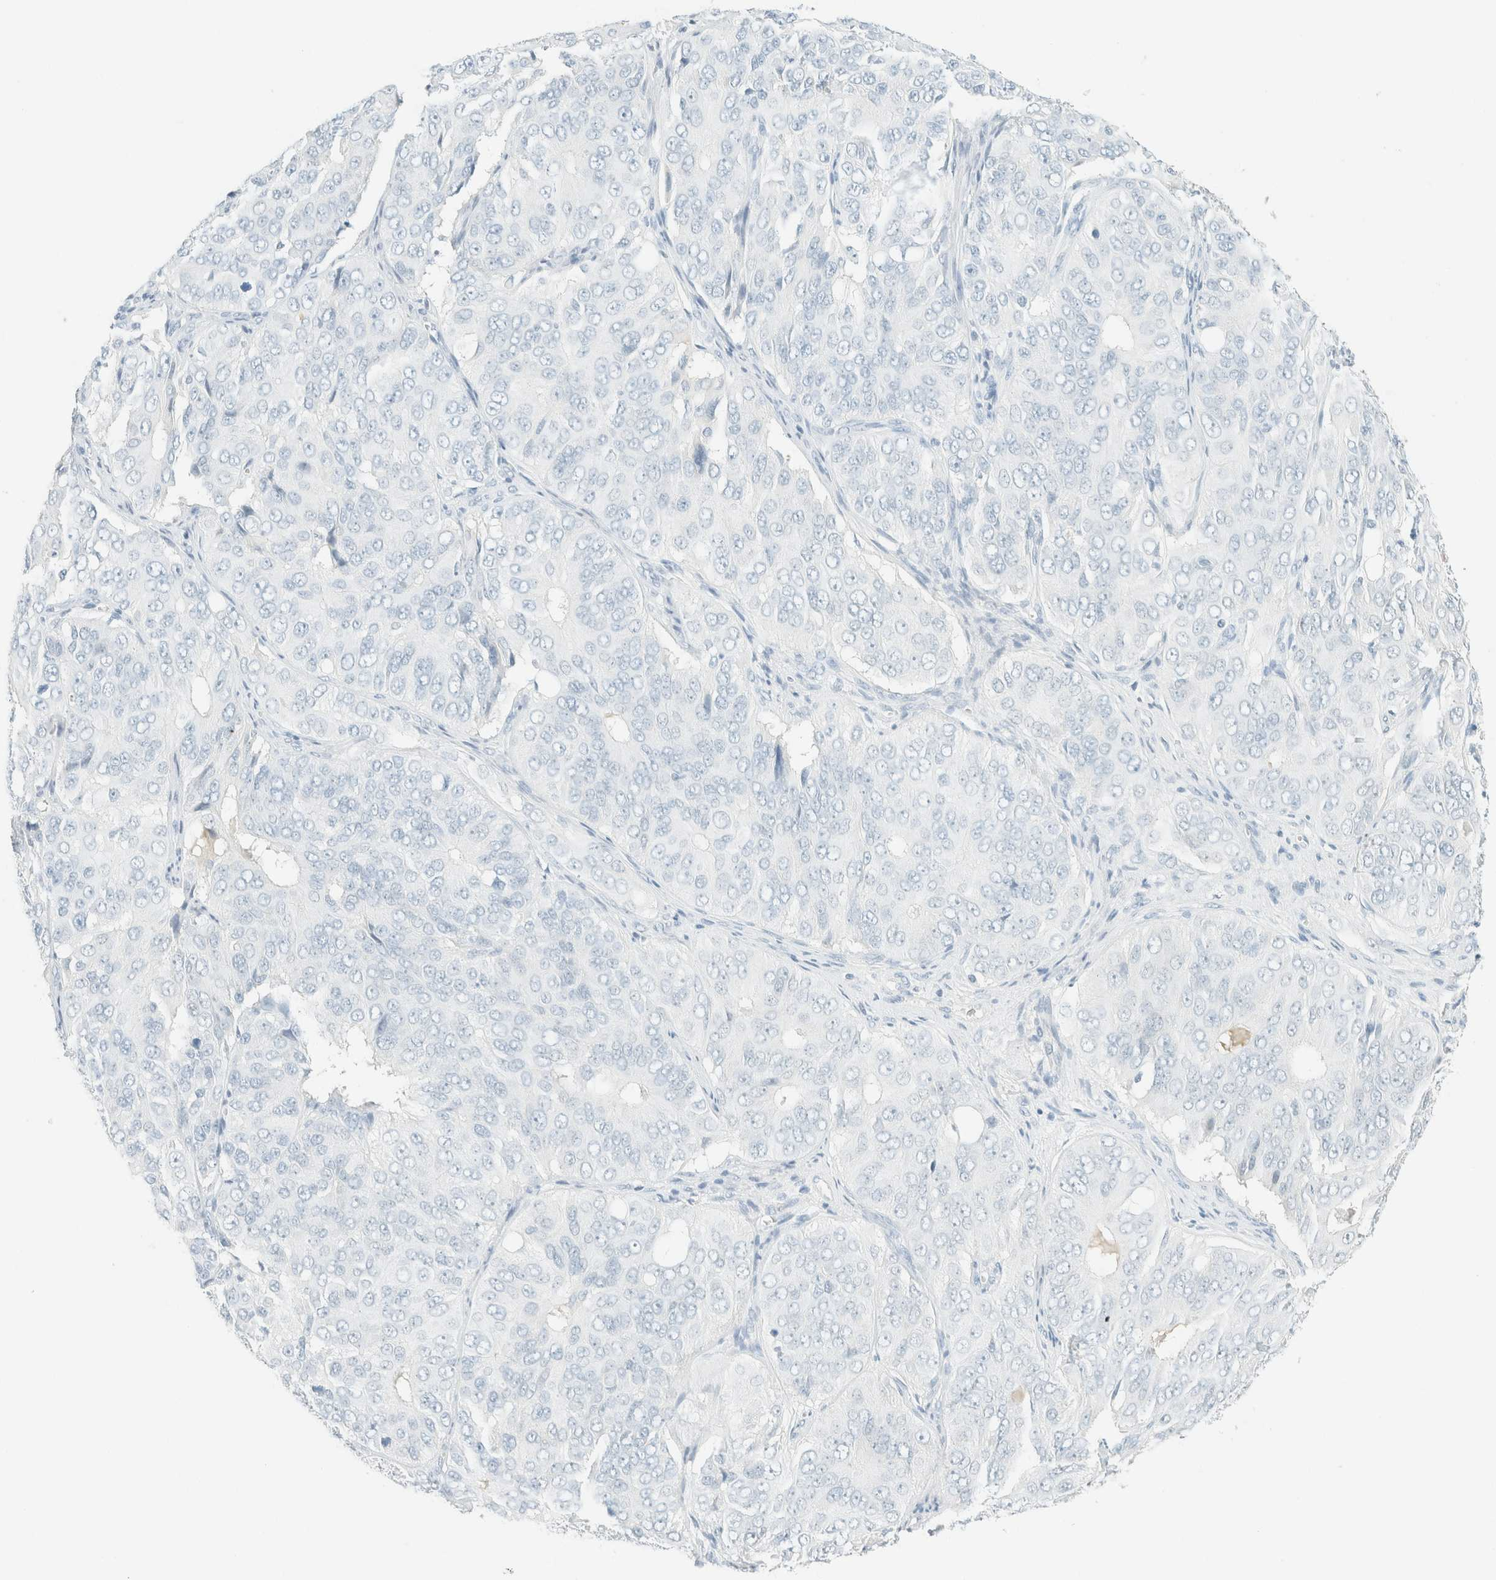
{"staining": {"intensity": "negative", "quantity": "none", "location": "none"}, "tissue": "ovarian cancer", "cell_type": "Tumor cells", "image_type": "cancer", "snomed": [{"axis": "morphology", "description": "Carcinoma, endometroid"}, {"axis": "topography", "description": "Ovary"}], "caption": "Ovarian cancer was stained to show a protein in brown. There is no significant expression in tumor cells.", "gene": "GPA33", "patient": {"sex": "female", "age": 51}}